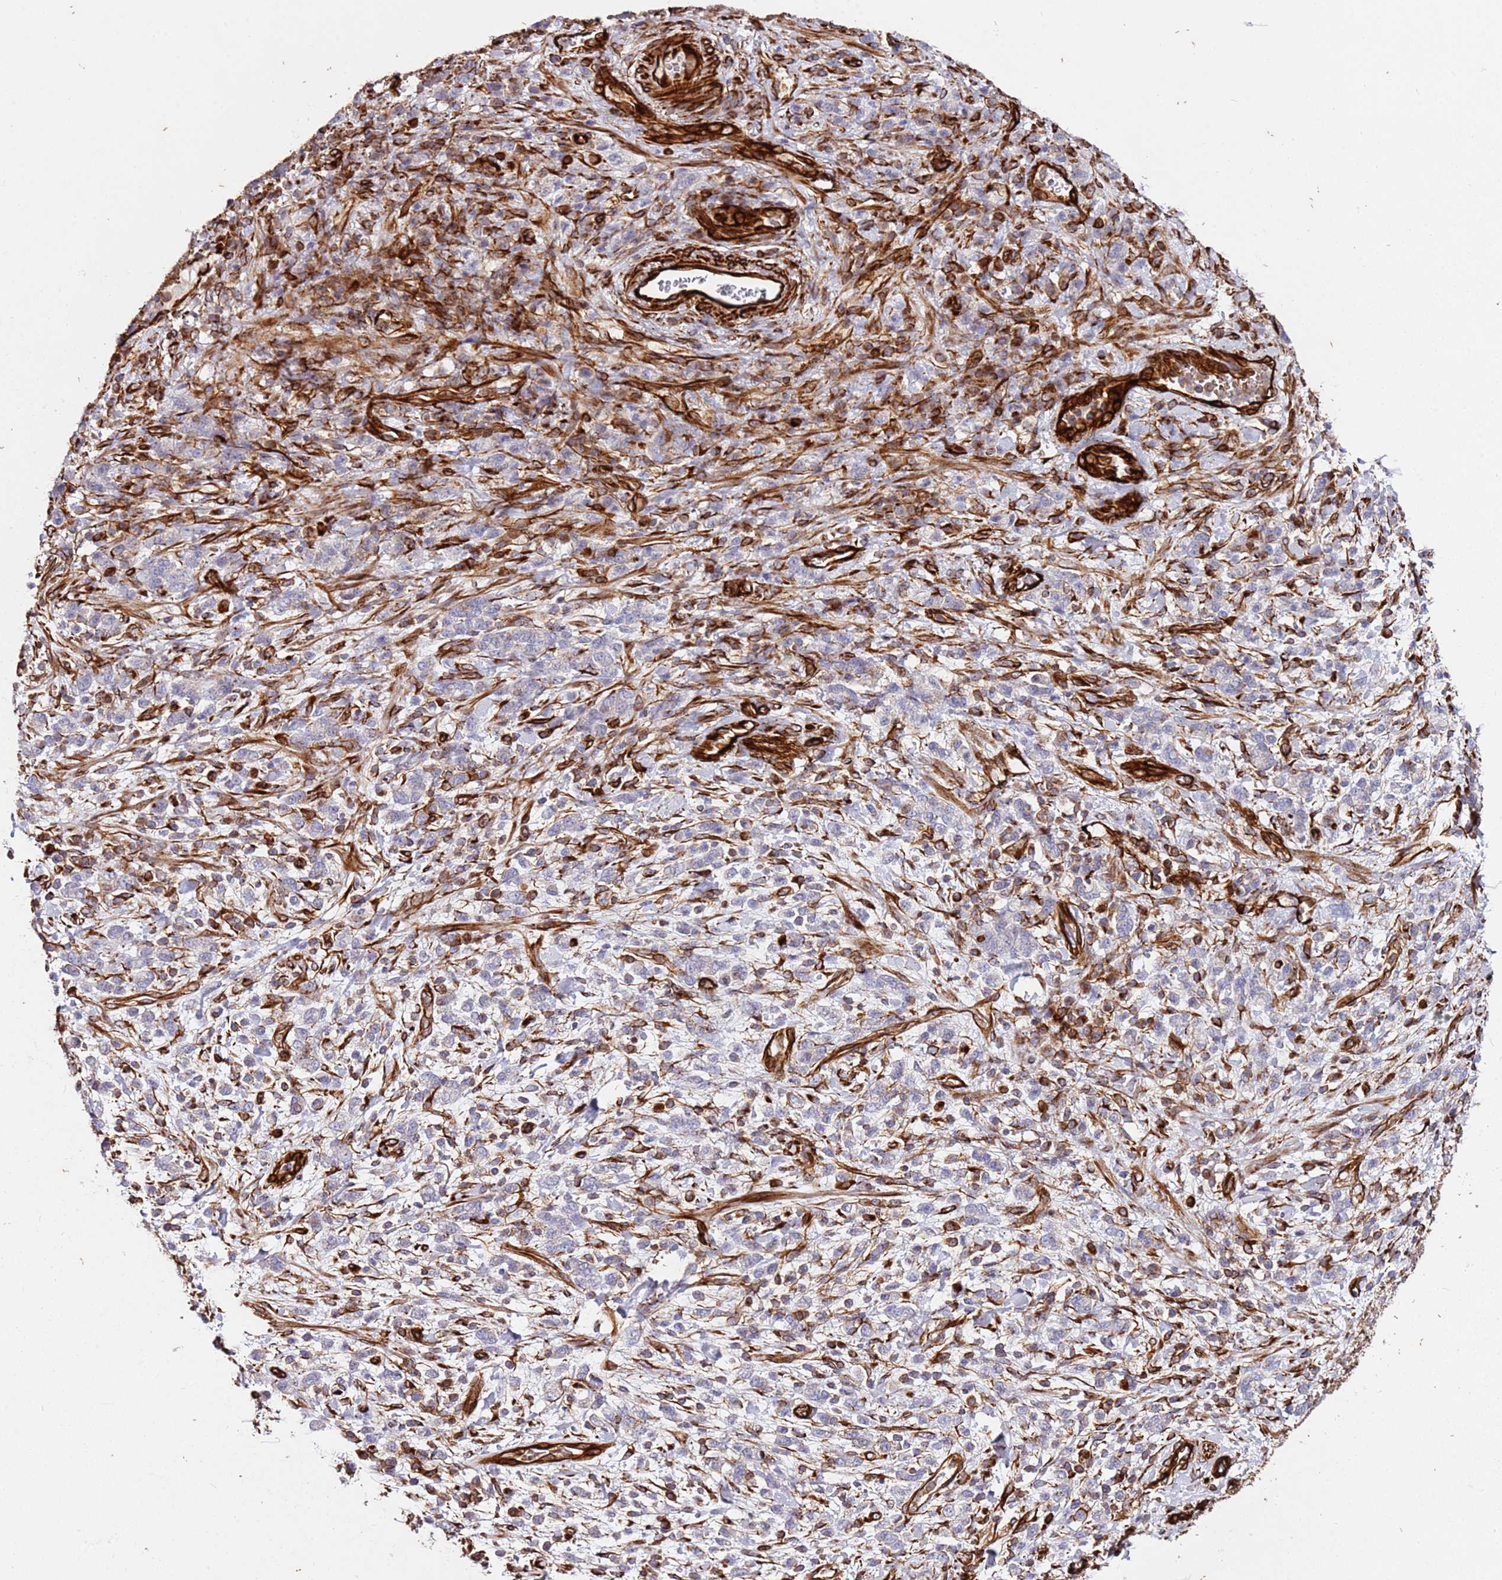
{"staining": {"intensity": "negative", "quantity": "none", "location": "none"}, "tissue": "stomach cancer", "cell_type": "Tumor cells", "image_type": "cancer", "snomed": [{"axis": "morphology", "description": "Adenocarcinoma, NOS"}, {"axis": "topography", "description": "Stomach"}], "caption": "Immunohistochemistry of stomach adenocarcinoma reveals no staining in tumor cells. (DAB immunohistochemistry with hematoxylin counter stain).", "gene": "MRGPRE", "patient": {"sex": "male", "age": 77}}